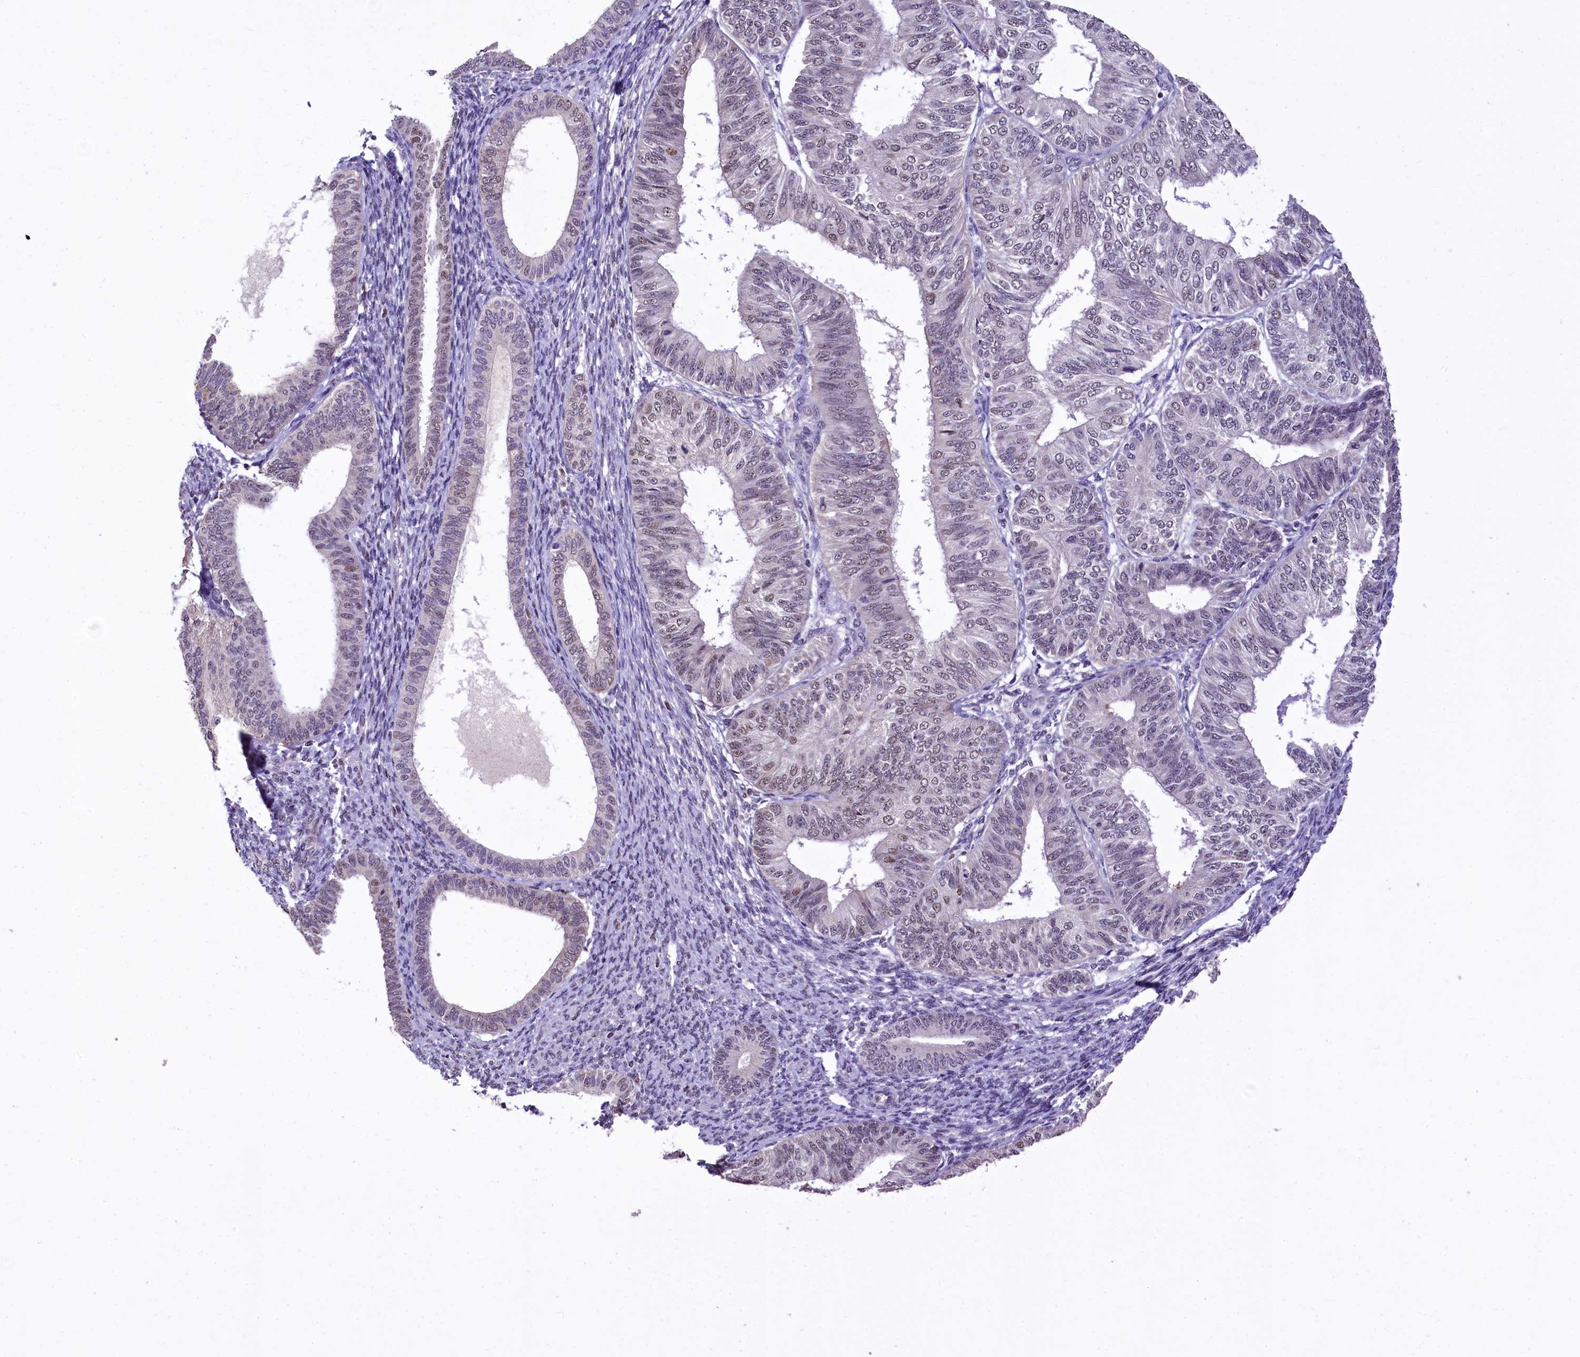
{"staining": {"intensity": "weak", "quantity": "<25%", "location": "nuclear"}, "tissue": "endometrial cancer", "cell_type": "Tumor cells", "image_type": "cancer", "snomed": [{"axis": "morphology", "description": "Adenocarcinoma, NOS"}, {"axis": "topography", "description": "Endometrium"}], "caption": "Adenocarcinoma (endometrial) was stained to show a protein in brown. There is no significant staining in tumor cells.", "gene": "HECTD4", "patient": {"sex": "female", "age": 58}}